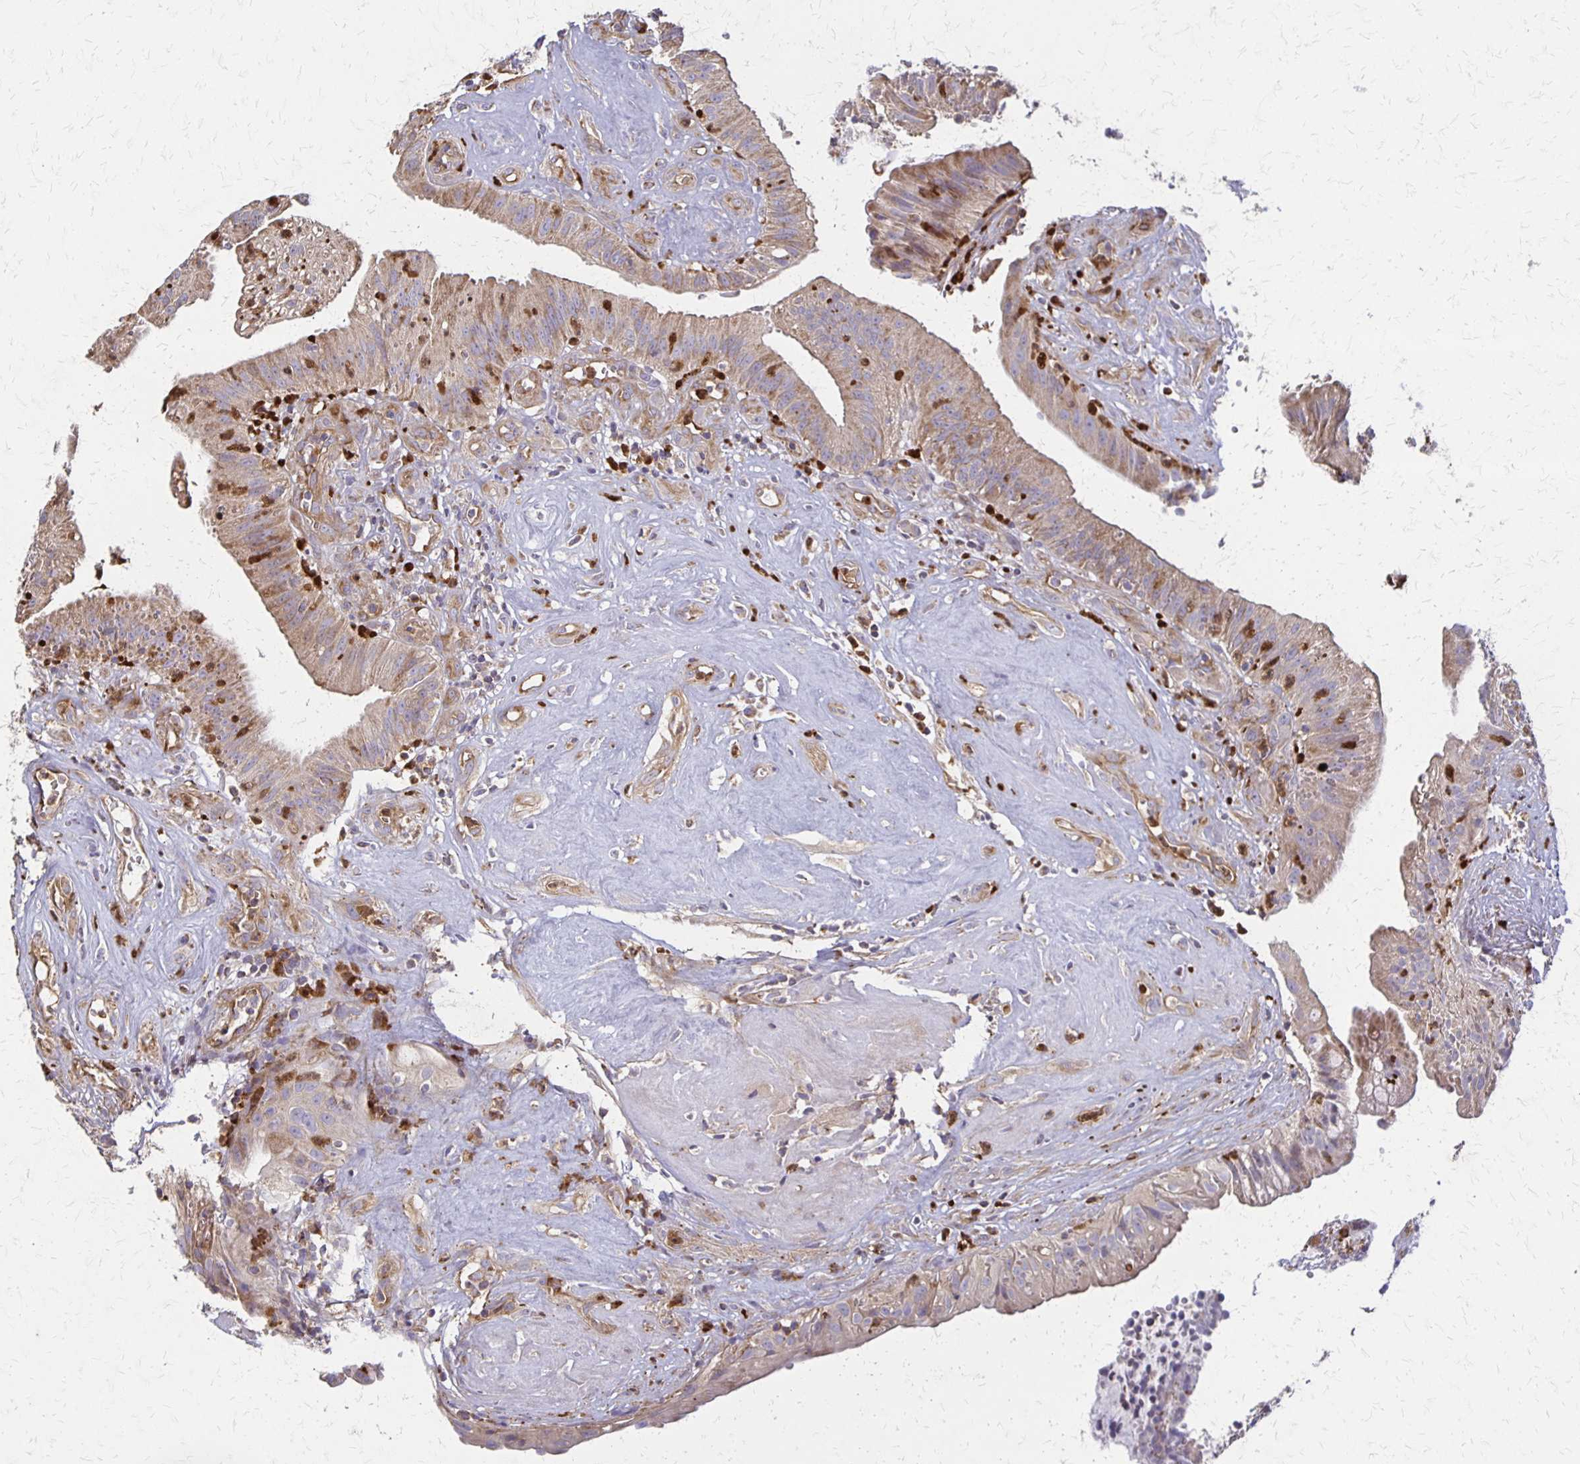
{"staining": {"intensity": "weak", "quantity": "25%-75%", "location": "cytoplasmic/membranous"}, "tissue": "head and neck cancer", "cell_type": "Tumor cells", "image_type": "cancer", "snomed": [{"axis": "morphology", "description": "Adenocarcinoma, NOS"}, {"axis": "topography", "description": "Head-Neck"}], "caption": "DAB immunohistochemical staining of human head and neck adenocarcinoma reveals weak cytoplasmic/membranous protein staining in about 25%-75% of tumor cells. The staining was performed using DAB to visualize the protein expression in brown, while the nuclei were stained in blue with hematoxylin (Magnification: 20x).", "gene": "EIF4EBP2", "patient": {"sex": "male", "age": 44}}